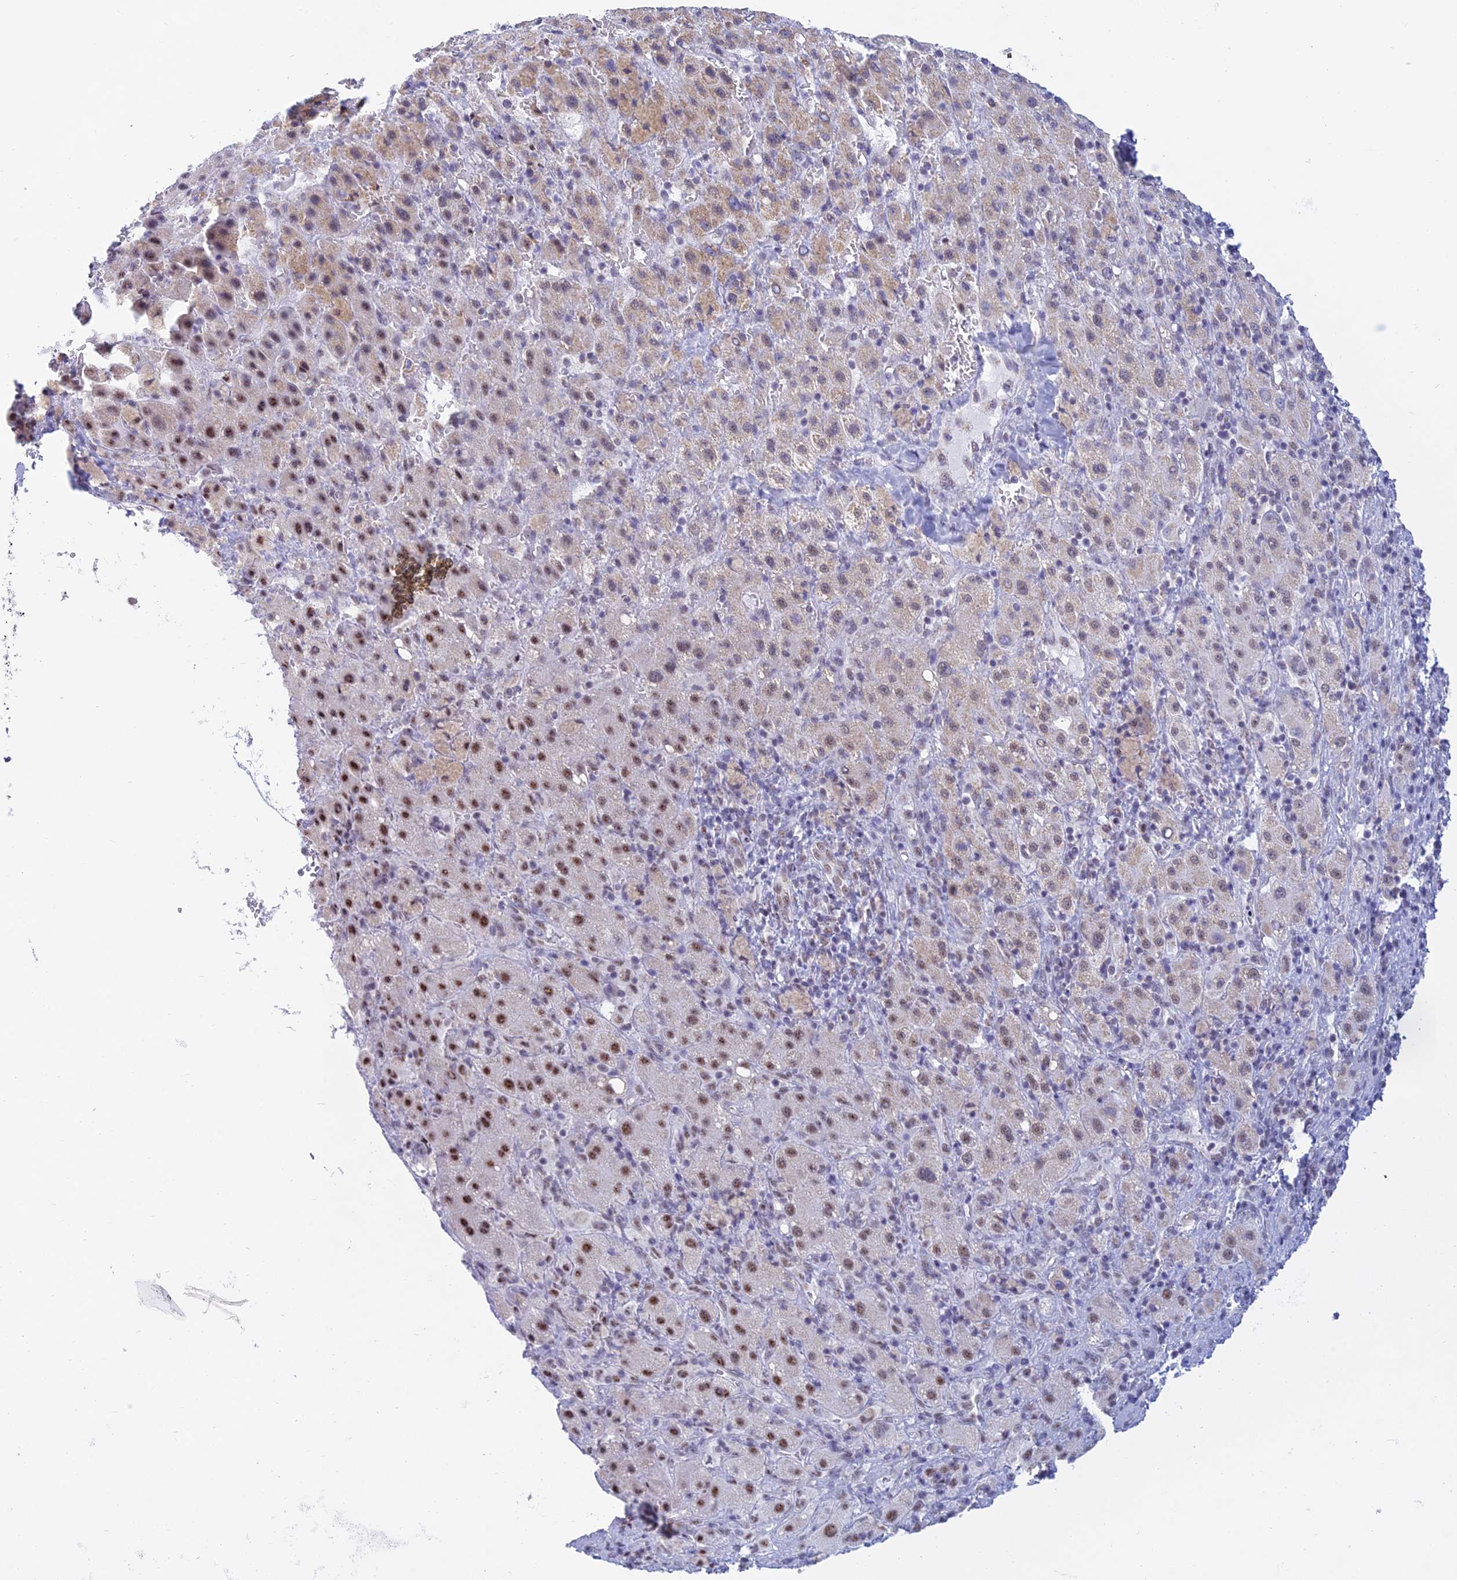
{"staining": {"intensity": "moderate", "quantity": "25%-75%", "location": "cytoplasmic/membranous,nuclear"}, "tissue": "liver cancer", "cell_type": "Tumor cells", "image_type": "cancer", "snomed": [{"axis": "morphology", "description": "Carcinoma, Hepatocellular, NOS"}, {"axis": "topography", "description": "Liver"}], "caption": "A medium amount of moderate cytoplasmic/membranous and nuclear staining is appreciated in approximately 25%-75% of tumor cells in liver hepatocellular carcinoma tissue.", "gene": "KLF14", "patient": {"sex": "female", "age": 58}}